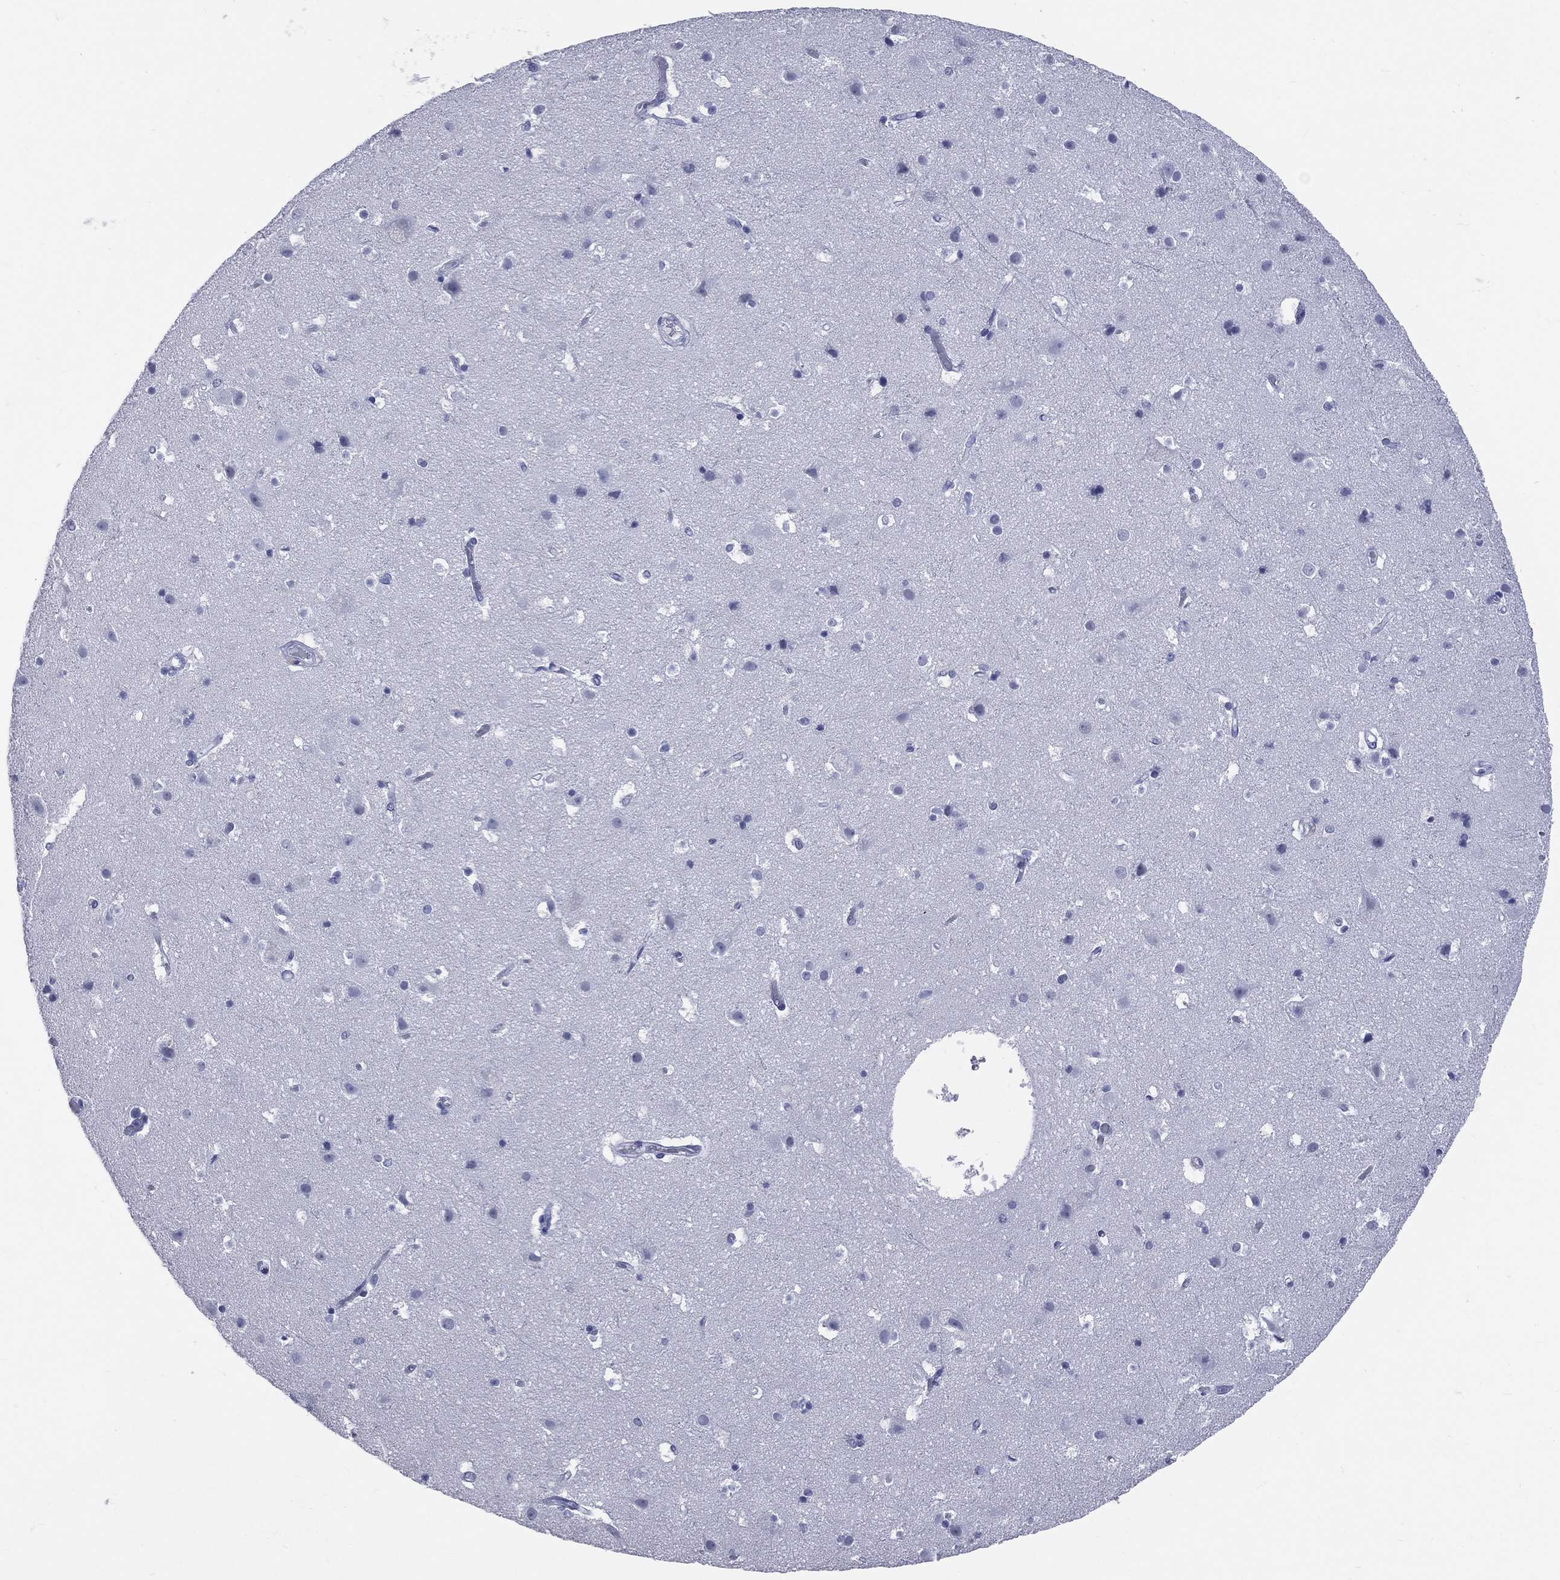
{"staining": {"intensity": "negative", "quantity": "none", "location": "none"}, "tissue": "cerebral cortex", "cell_type": "Endothelial cells", "image_type": "normal", "snomed": [{"axis": "morphology", "description": "Normal tissue, NOS"}, {"axis": "topography", "description": "Cerebral cortex"}], "caption": "Endothelial cells are negative for brown protein staining in benign cerebral cortex.", "gene": "MLLT10", "patient": {"sex": "female", "age": 52}}